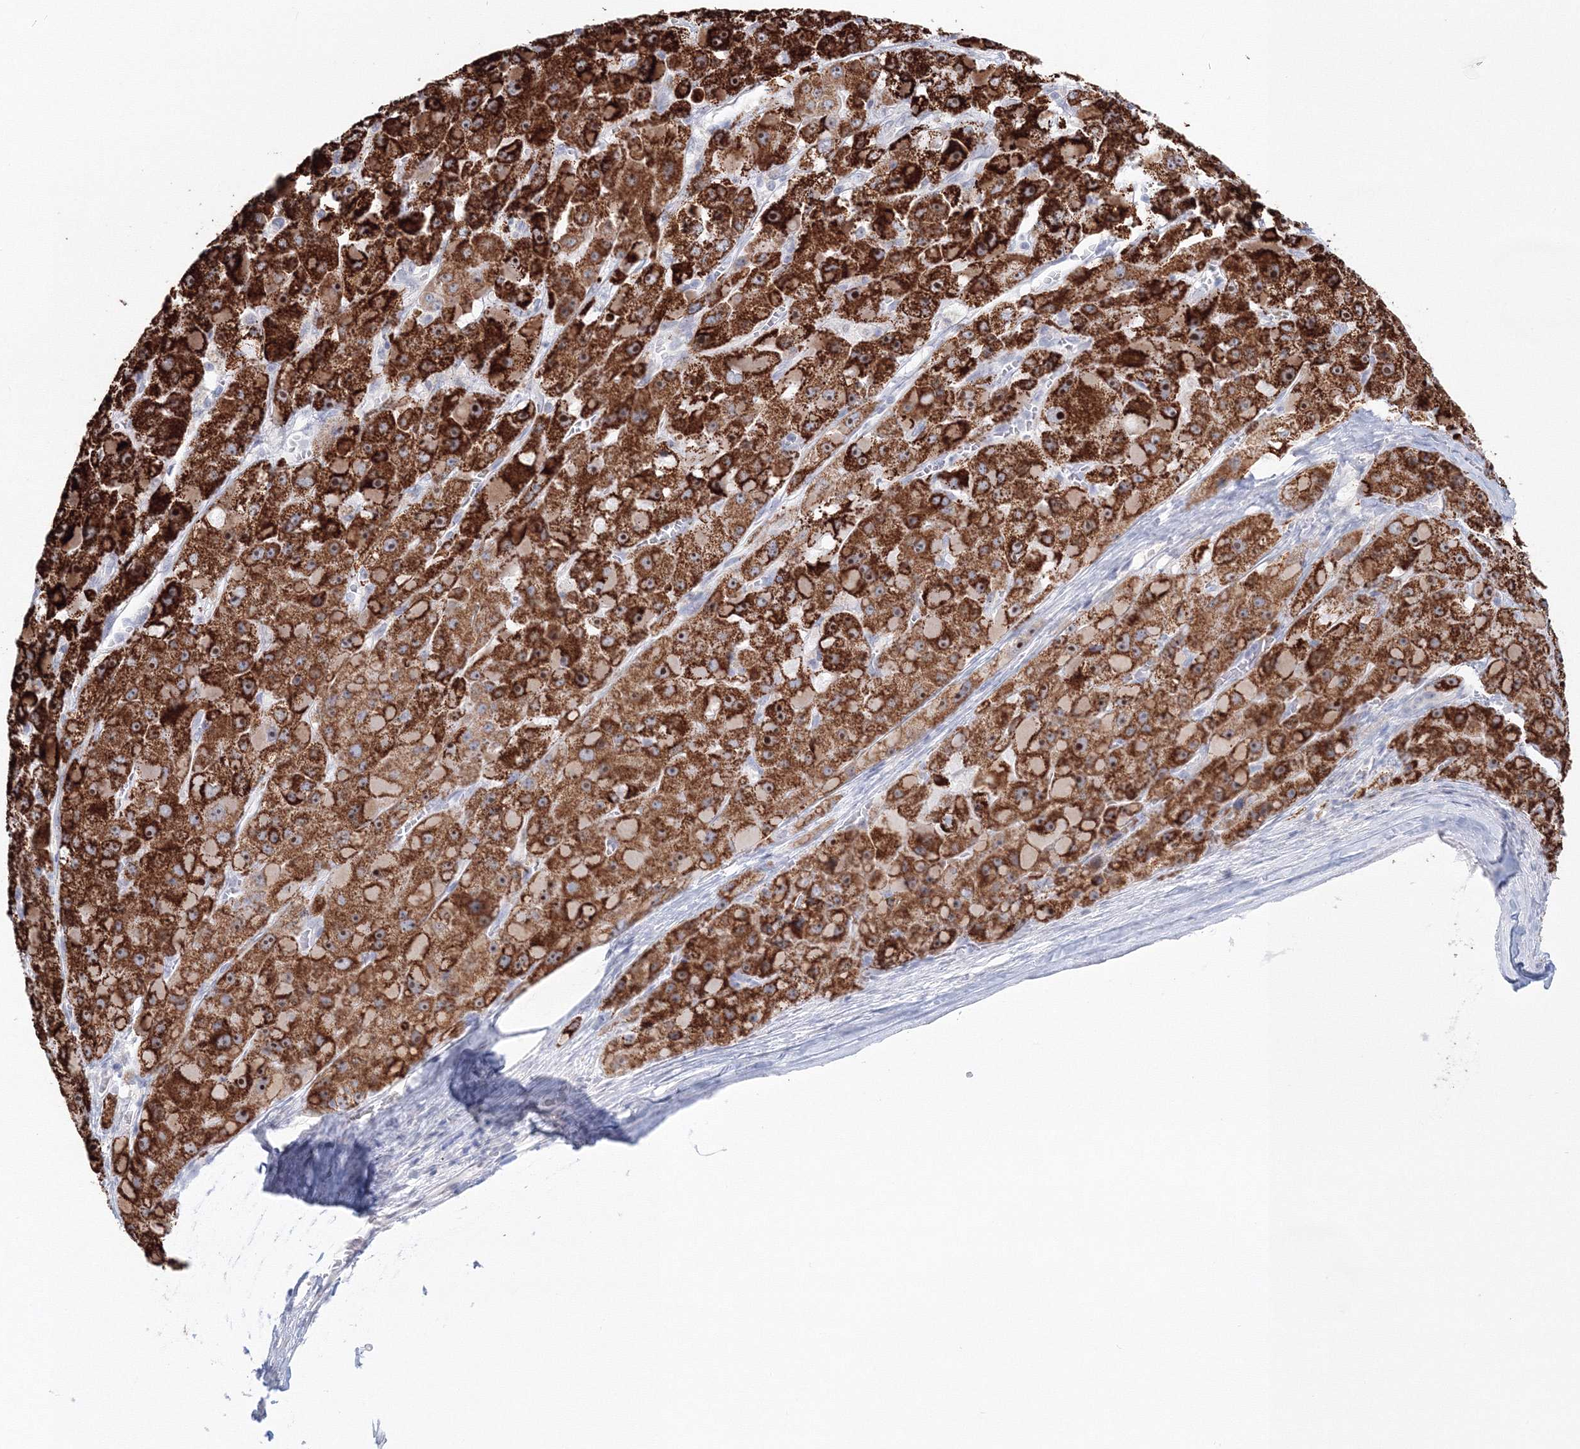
{"staining": {"intensity": "strong", "quantity": ">75%", "location": "cytoplasmic/membranous"}, "tissue": "liver cancer", "cell_type": "Tumor cells", "image_type": "cancer", "snomed": [{"axis": "morphology", "description": "Carcinoma, Hepatocellular, NOS"}, {"axis": "topography", "description": "Liver"}], "caption": "Protein expression analysis of human hepatocellular carcinoma (liver) reveals strong cytoplasmic/membranous positivity in approximately >75% of tumor cells. The staining is performed using DAB brown chromogen to label protein expression. The nuclei are counter-stained blue using hematoxylin.", "gene": "VSIG1", "patient": {"sex": "female", "age": 73}}